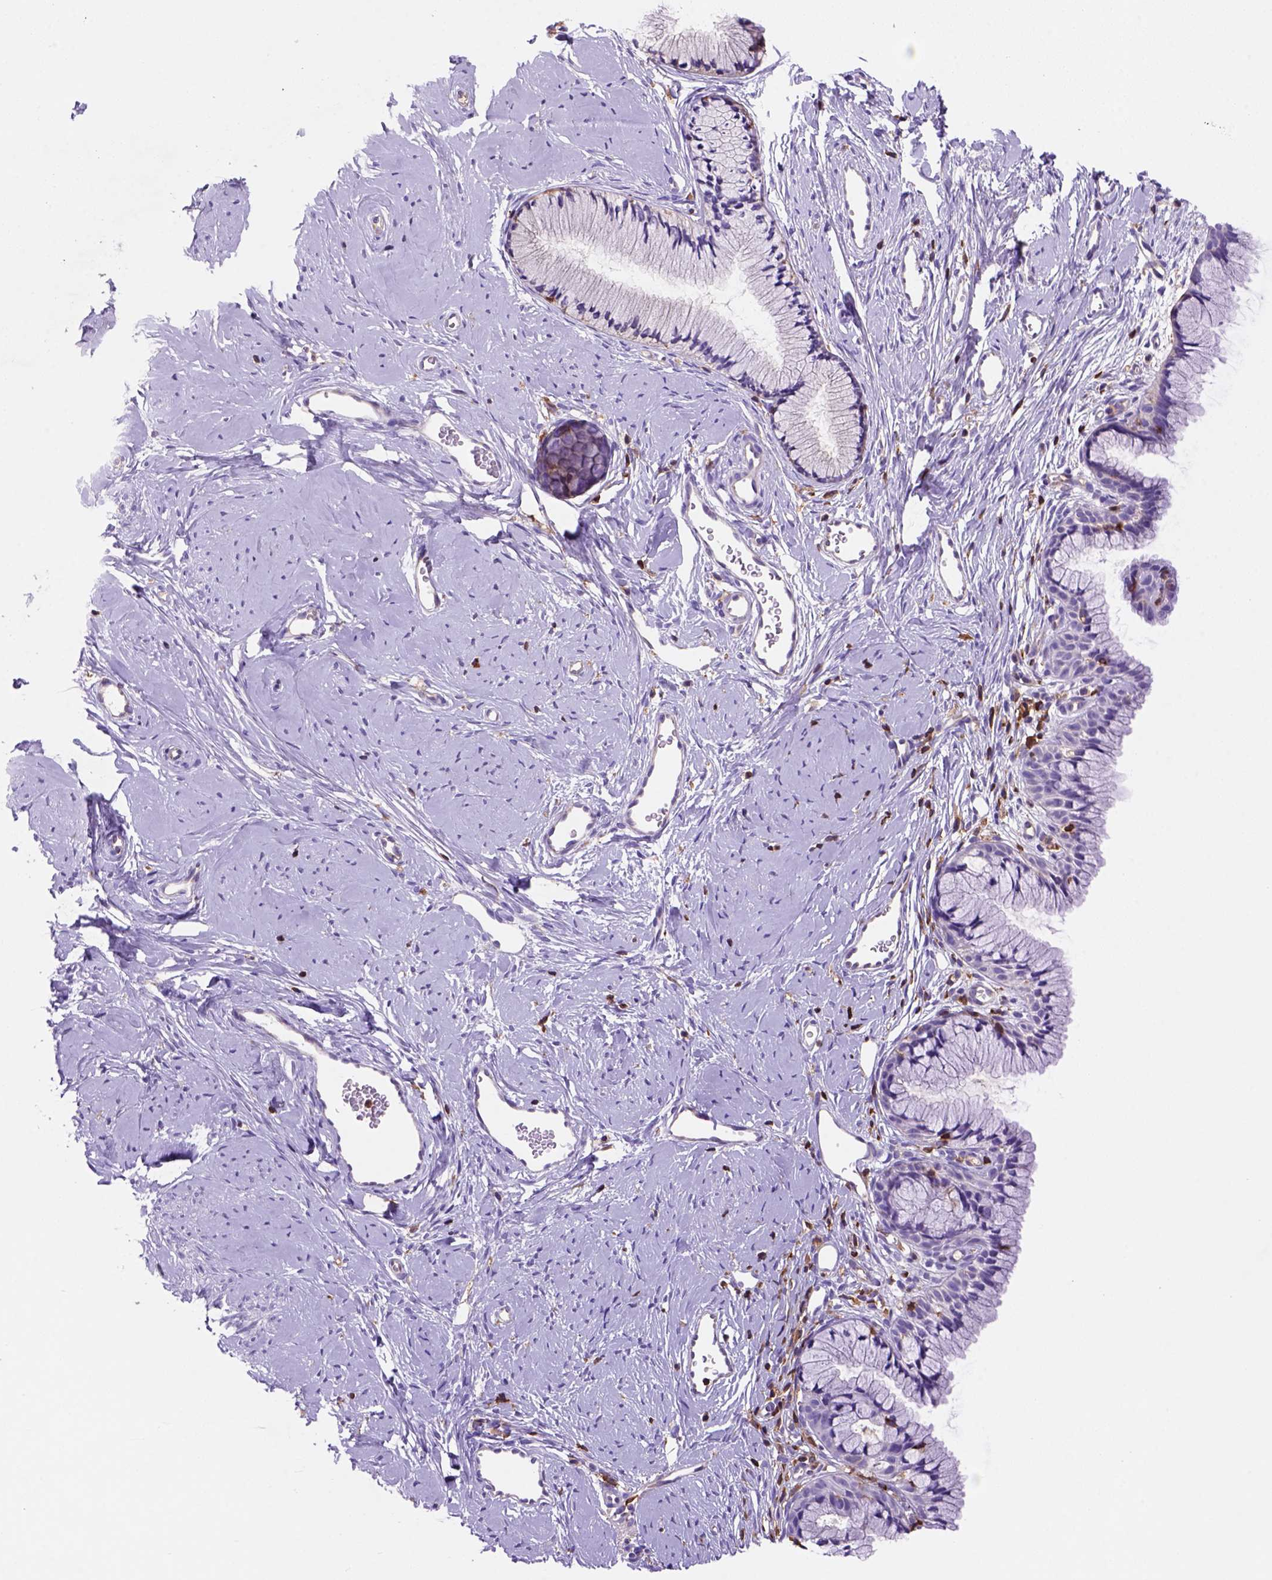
{"staining": {"intensity": "negative", "quantity": "none", "location": "none"}, "tissue": "cervix", "cell_type": "Glandular cells", "image_type": "normal", "snomed": [{"axis": "morphology", "description": "Normal tissue, NOS"}, {"axis": "topography", "description": "Cervix"}], "caption": "This is an immunohistochemistry (IHC) photomicrograph of unremarkable cervix. There is no expression in glandular cells.", "gene": "INPP5D", "patient": {"sex": "female", "age": 40}}